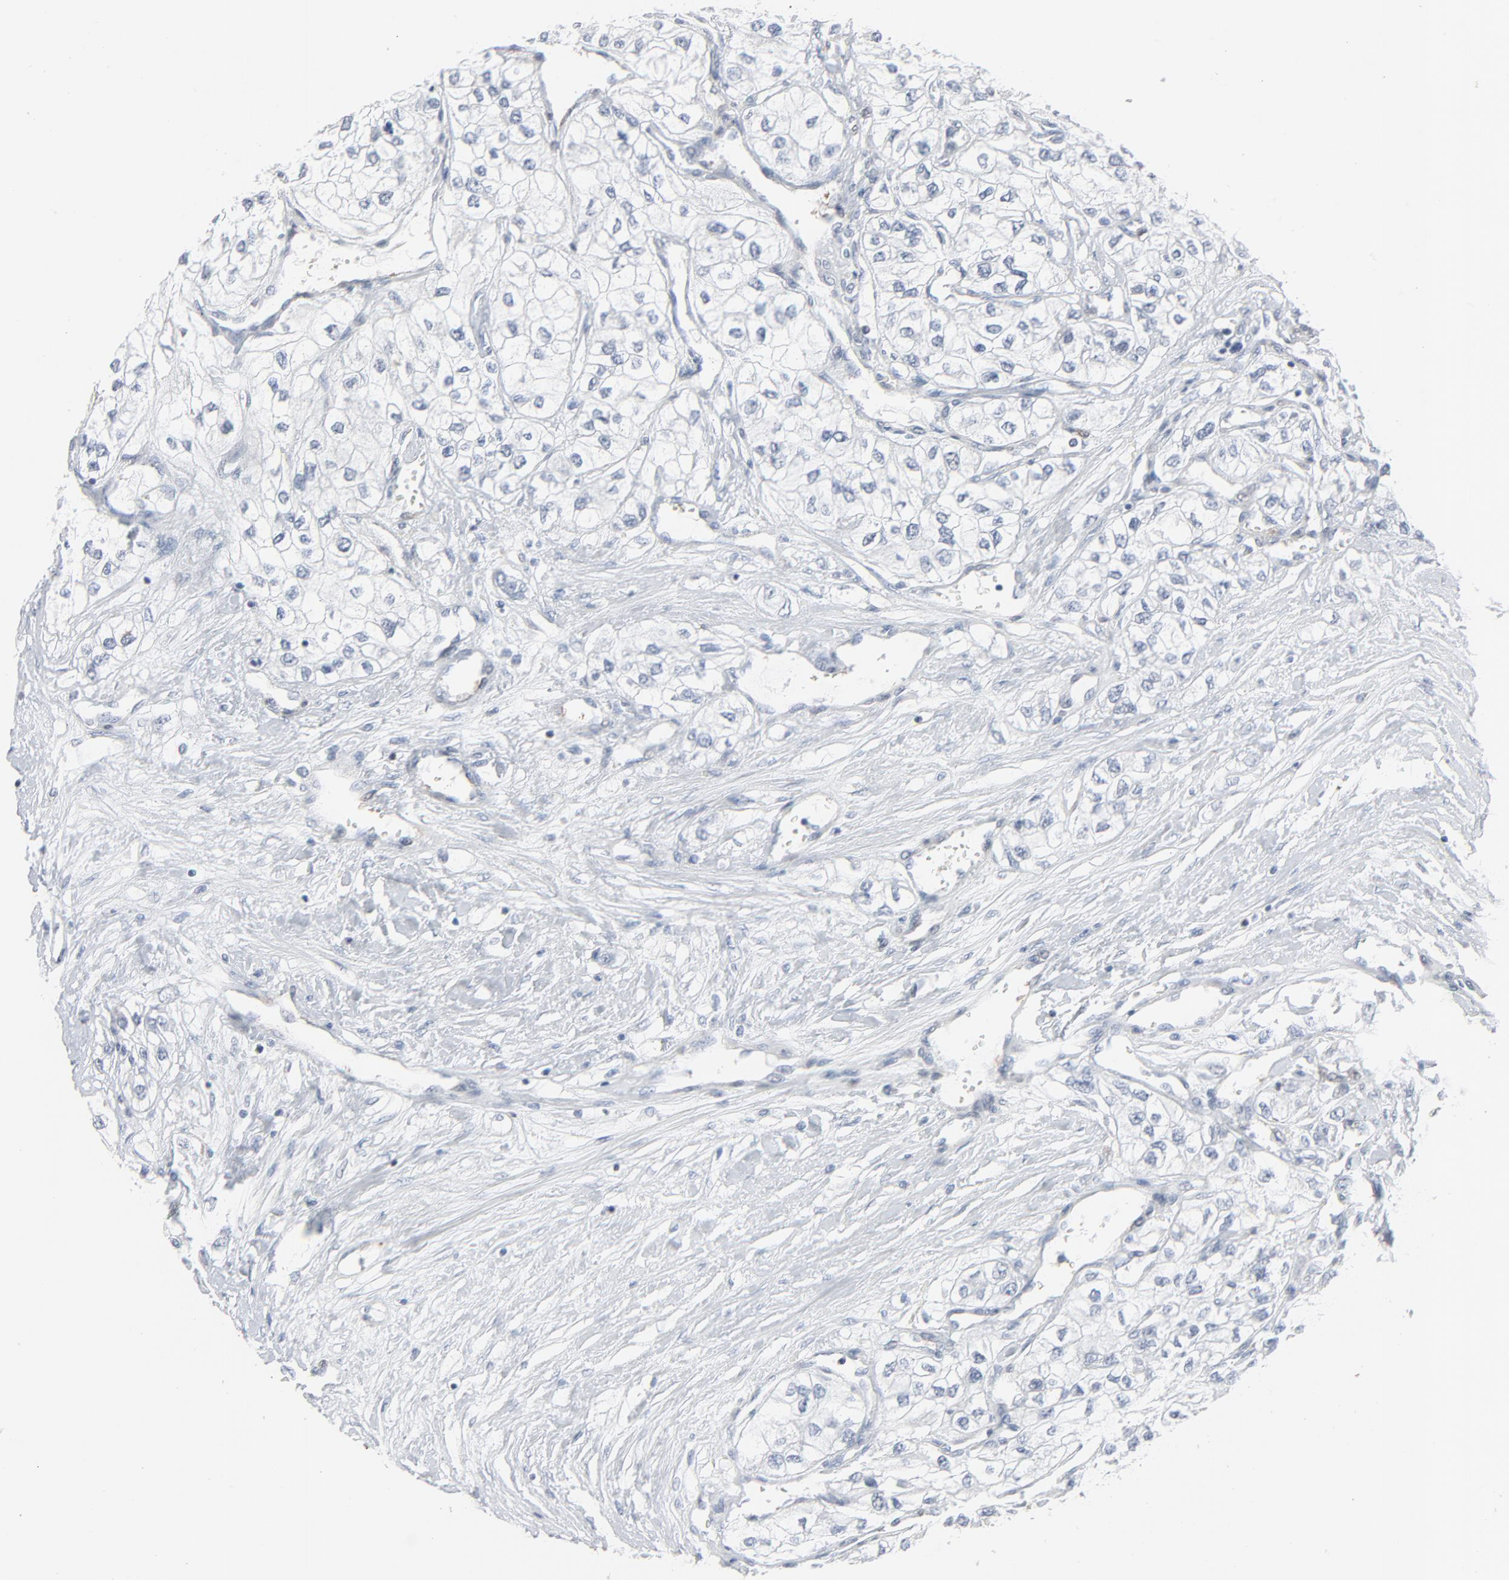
{"staining": {"intensity": "negative", "quantity": "none", "location": "none"}, "tissue": "renal cancer", "cell_type": "Tumor cells", "image_type": "cancer", "snomed": [{"axis": "morphology", "description": "Adenocarcinoma, NOS"}, {"axis": "topography", "description": "Kidney"}], "caption": "An image of adenocarcinoma (renal) stained for a protein reveals no brown staining in tumor cells.", "gene": "PHGDH", "patient": {"sex": "male", "age": 57}}